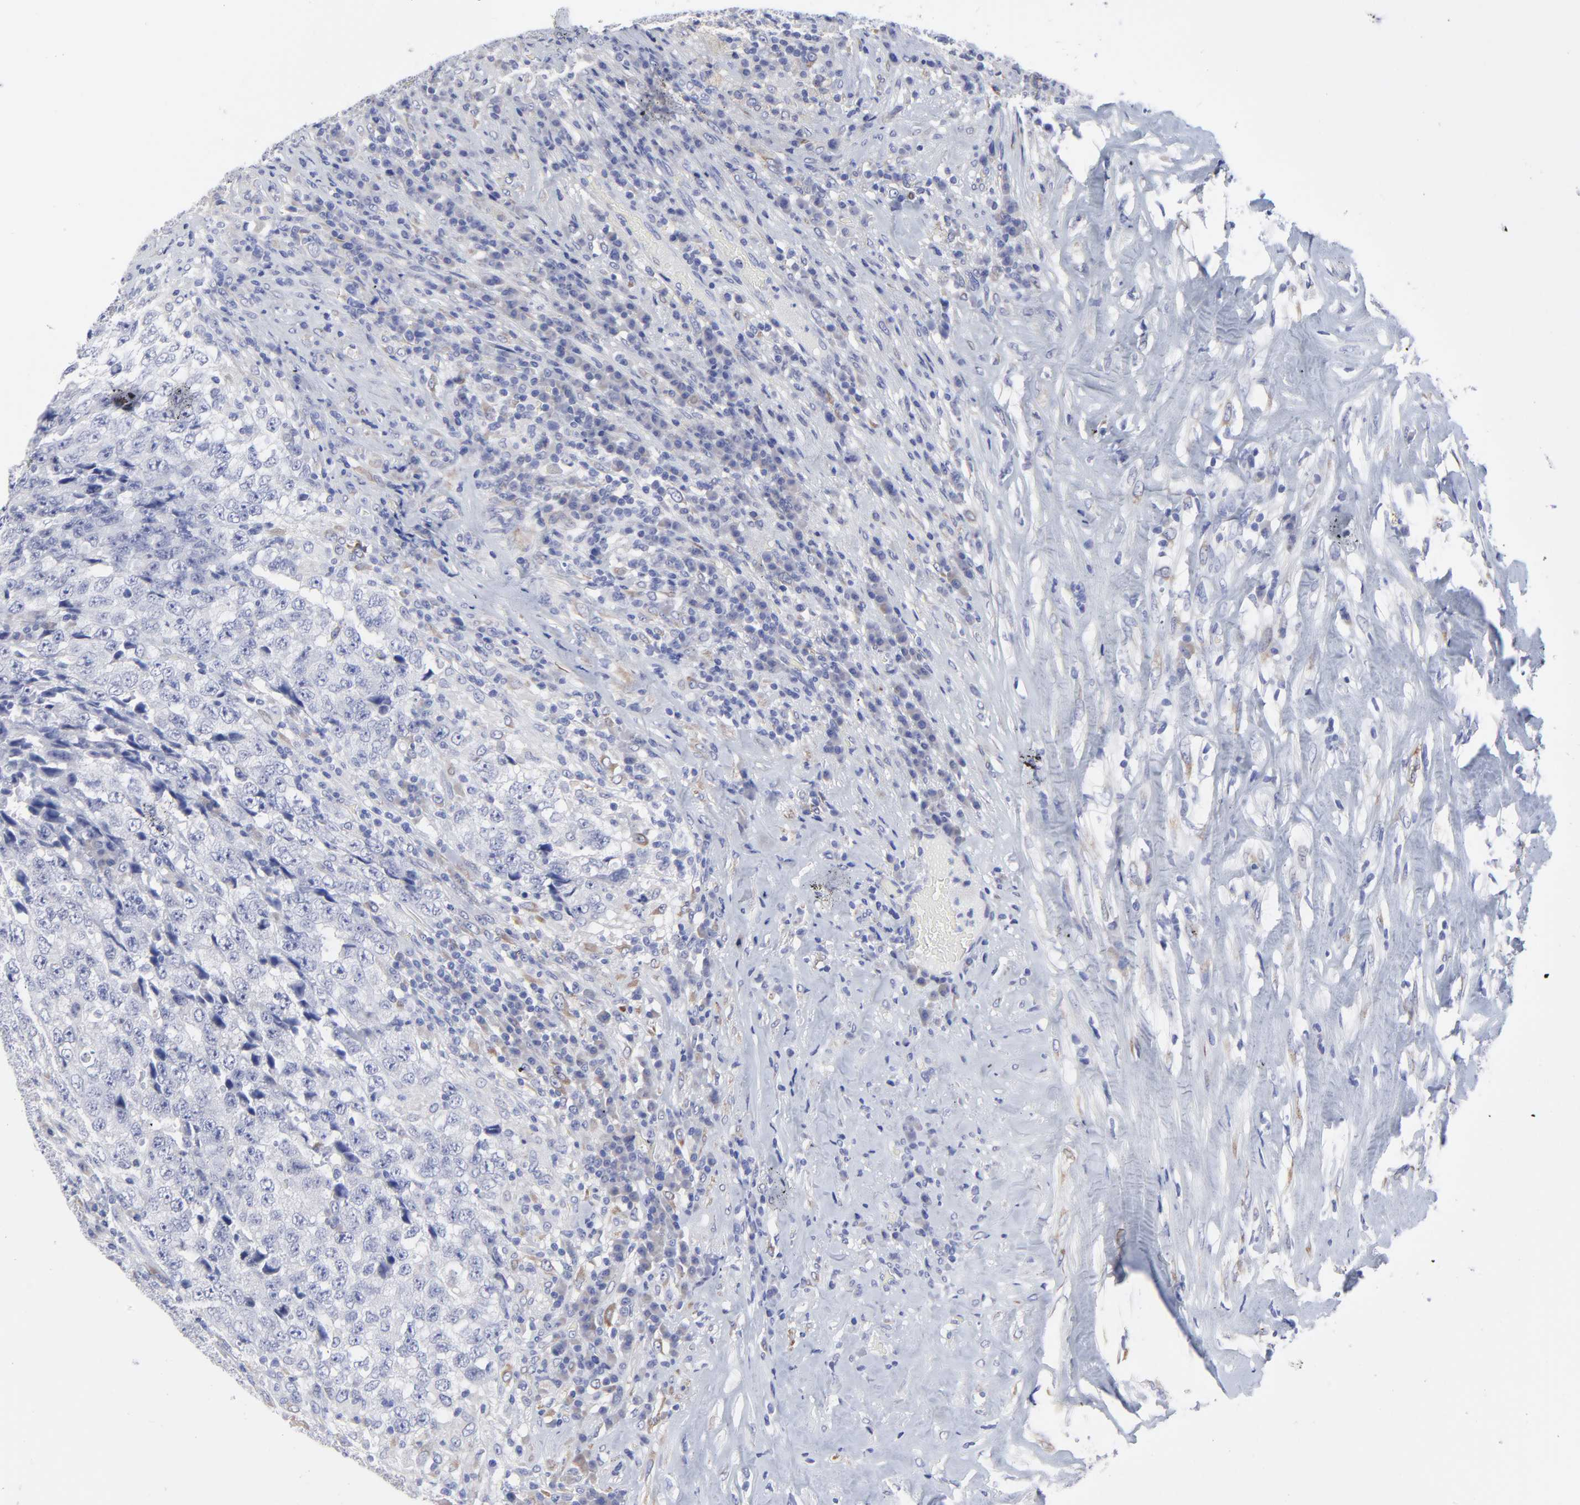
{"staining": {"intensity": "negative", "quantity": "none", "location": "none"}, "tissue": "testis cancer", "cell_type": "Tumor cells", "image_type": "cancer", "snomed": [{"axis": "morphology", "description": "Necrosis, NOS"}, {"axis": "morphology", "description": "Carcinoma, Embryonal, NOS"}, {"axis": "topography", "description": "Testis"}], "caption": "Embryonal carcinoma (testis) was stained to show a protein in brown. There is no significant staining in tumor cells.", "gene": "DUSP9", "patient": {"sex": "male", "age": 19}}